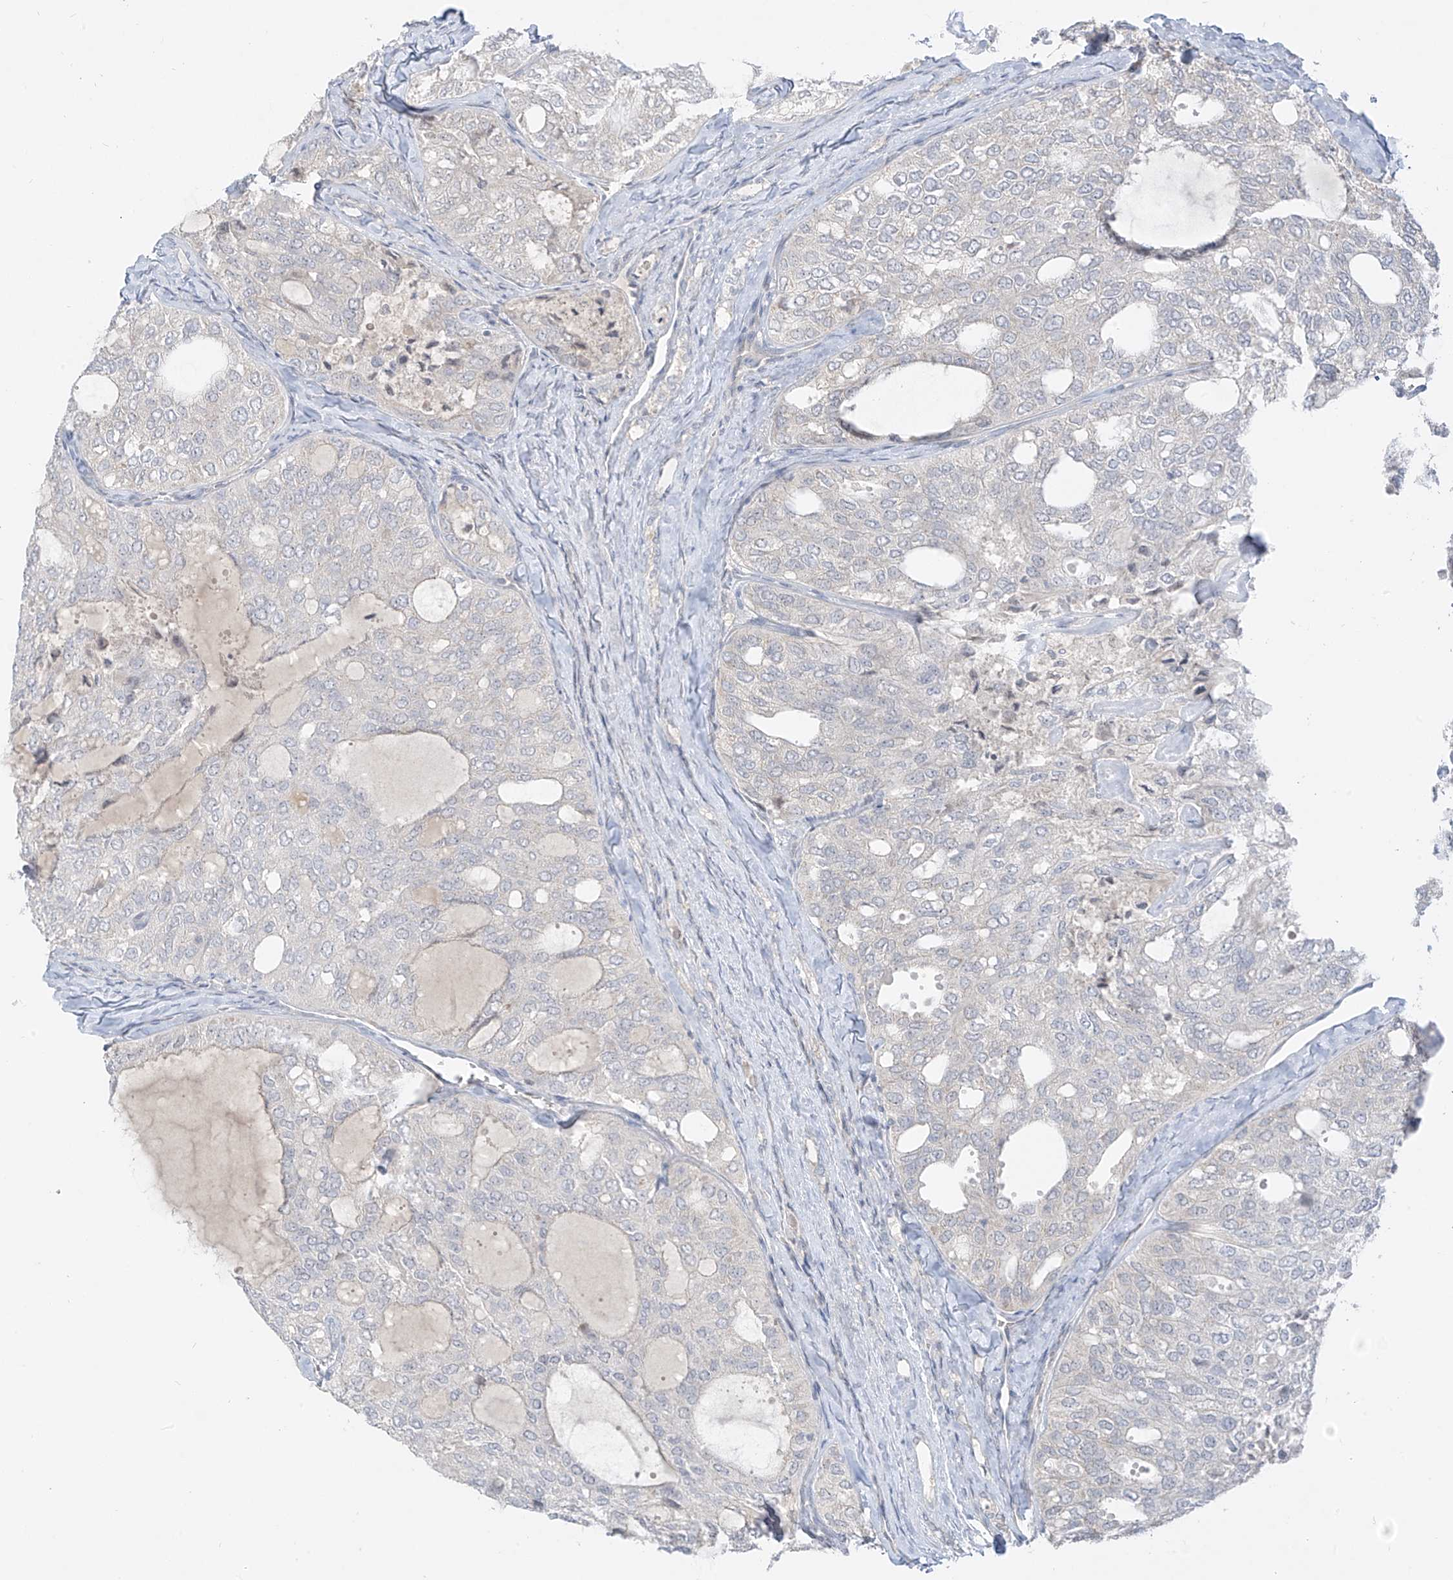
{"staining": {"intensity": "negative", "quantity": "none", "location": "none"}, "tissue": "thyroid cancer", "cell_type": "Tumor cells", "image_type": "cancer", "snomed": [{"axis": "morphology", "description": "Follicular adenoma carcinoma, NOS"}, {"axis": "topography", "description": "Thyroid gland"}], "caption": "Image shows no significant protein expression in tumor cells of thyroid cancer (follicular adenoma carcinoma). (Immunohistochemistry (ihc), brightfield microscopy, high magnification).", "gene": "C2orf42", "patient": {"sex": "male", "age": 75}}